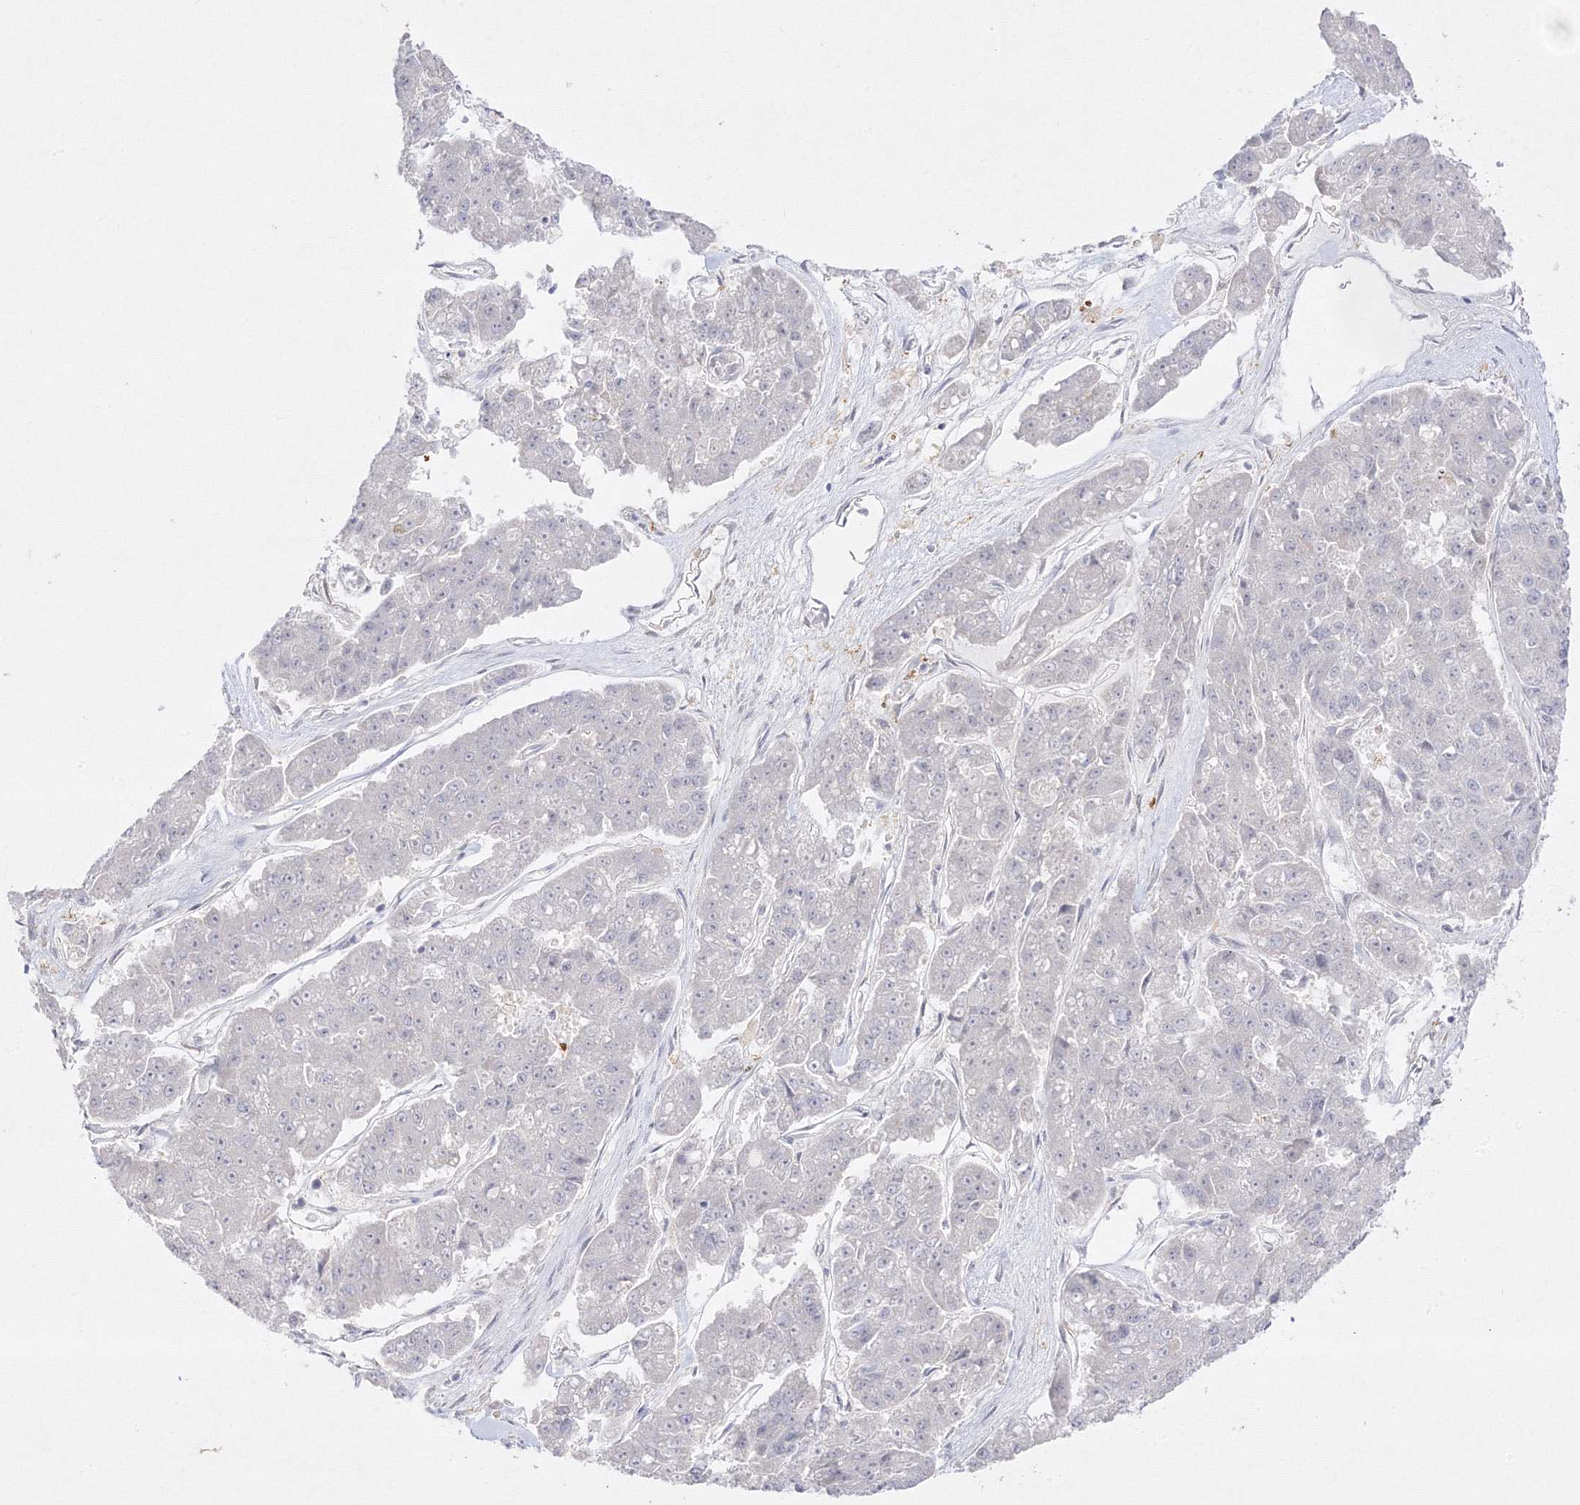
{"staining": {"intensity": "negative", "quantity": "none", "location": "none"}, "tissue": "pancreatic cancer", "cell_type": "Tumor cells", "image_type": "cancer", "snomed": [{"axis": "morphology", "description": "Adenocarcinoma, NOS"}, {"axis": "topography", "description": "Pancreas"}], "caption": "An immunohistochemistry histopathology image of adenocarcinoma (pancreatic) is shown. There is no staining in tumor cells of adenocarcinoma (pancreatic).", "gene": "C2CD2", "patient": {"sex": "male", "age": 50}}